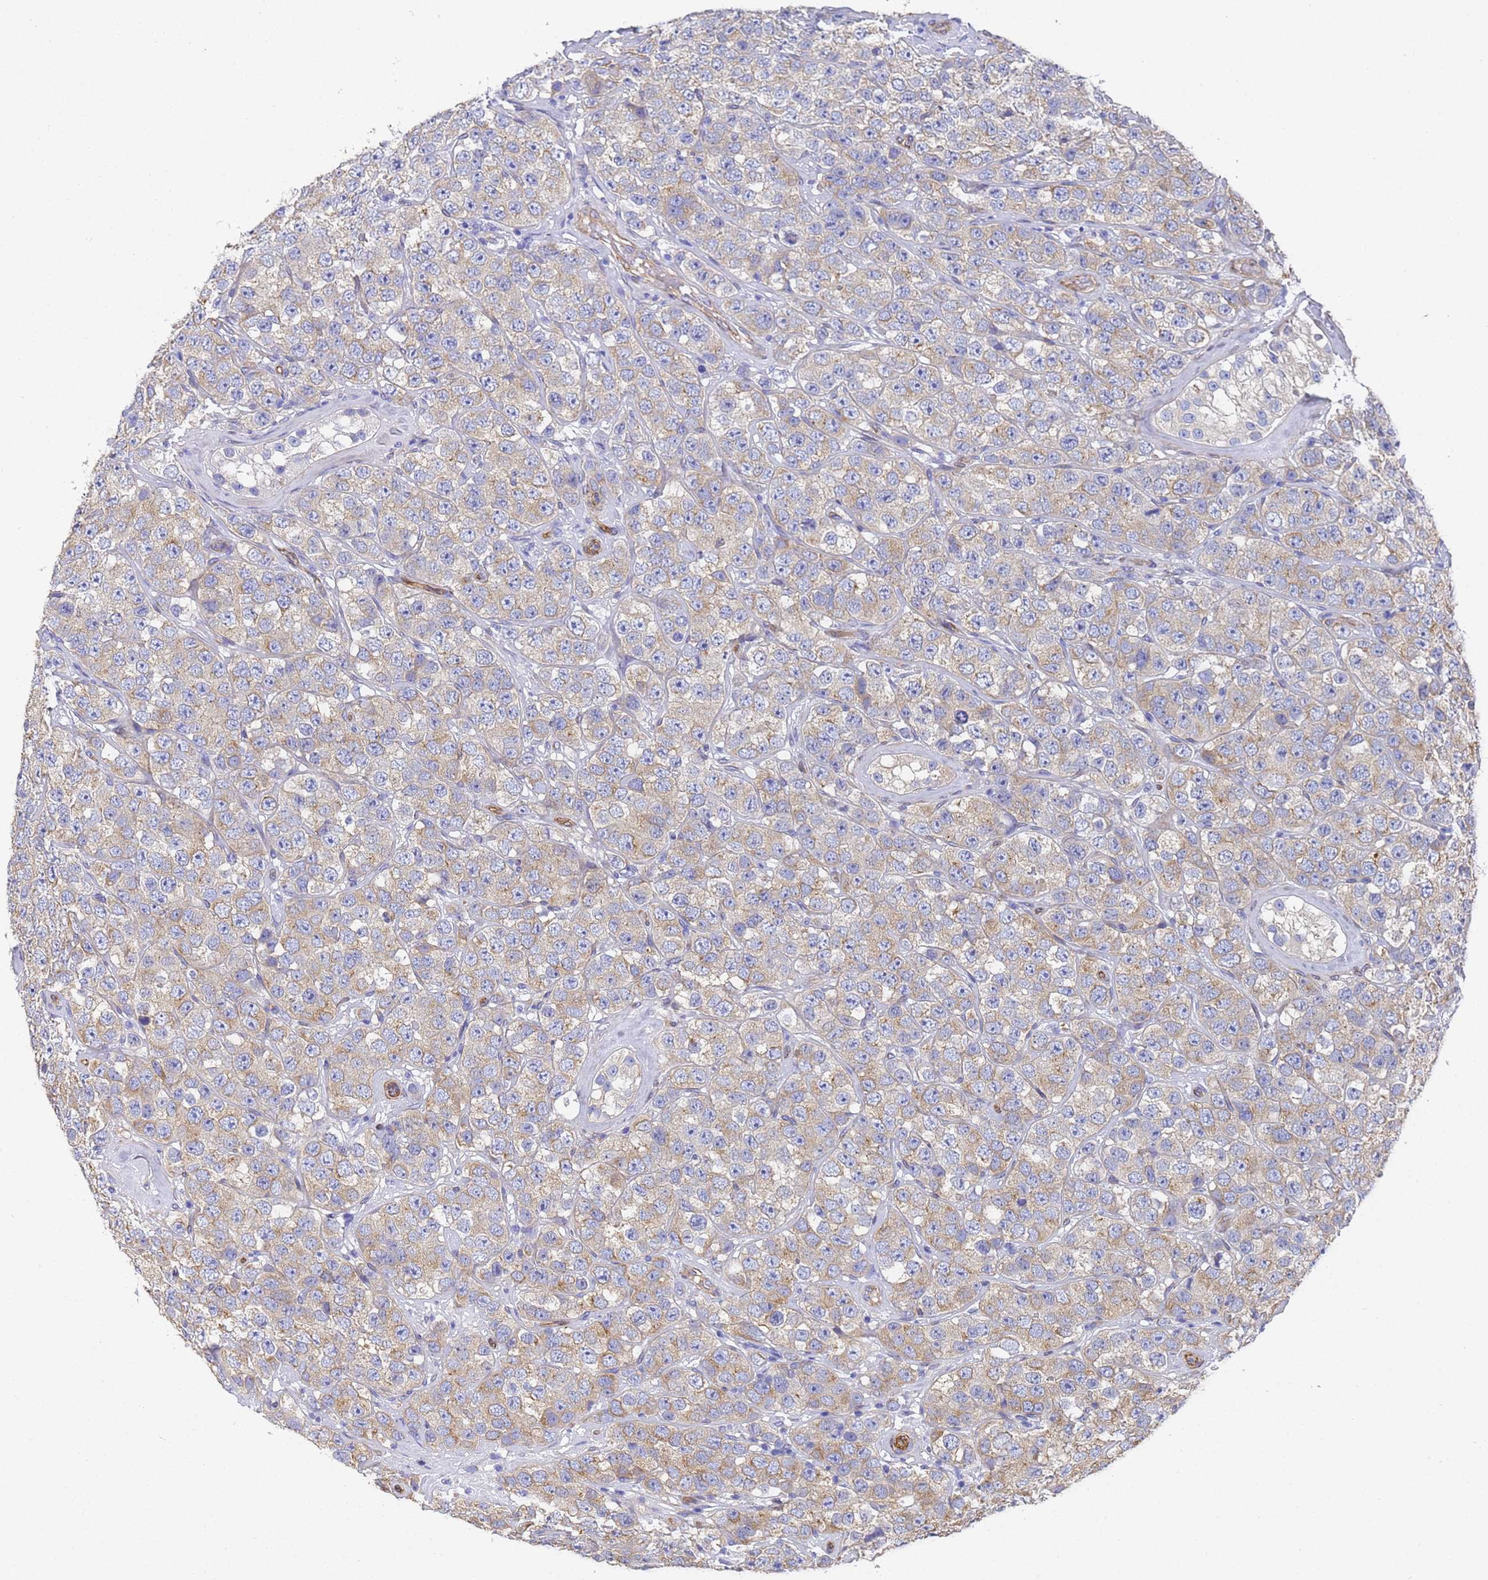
{"staining": {"intensity": "weak", "quantity": ">75%", "location": "cytoplasmic/membranous"}, "tissue": "testis cancer", "cell_type": "Tumor cells", "image_type": "cancer", "snomed": [{"axis": "morphology", "description": "Seminoma, NOS"}, {"axis": "topography", "description": "Testis"}], "caption": "Weak cytoplasmic/membranous positivity is appreciated in approximately >75% of tumor cells in testis cancer. (Brightfield microscopy of DAB IHC at high magnification).", "gene": "TUBB1", "patient": {"sex": "male", "age": 28}}